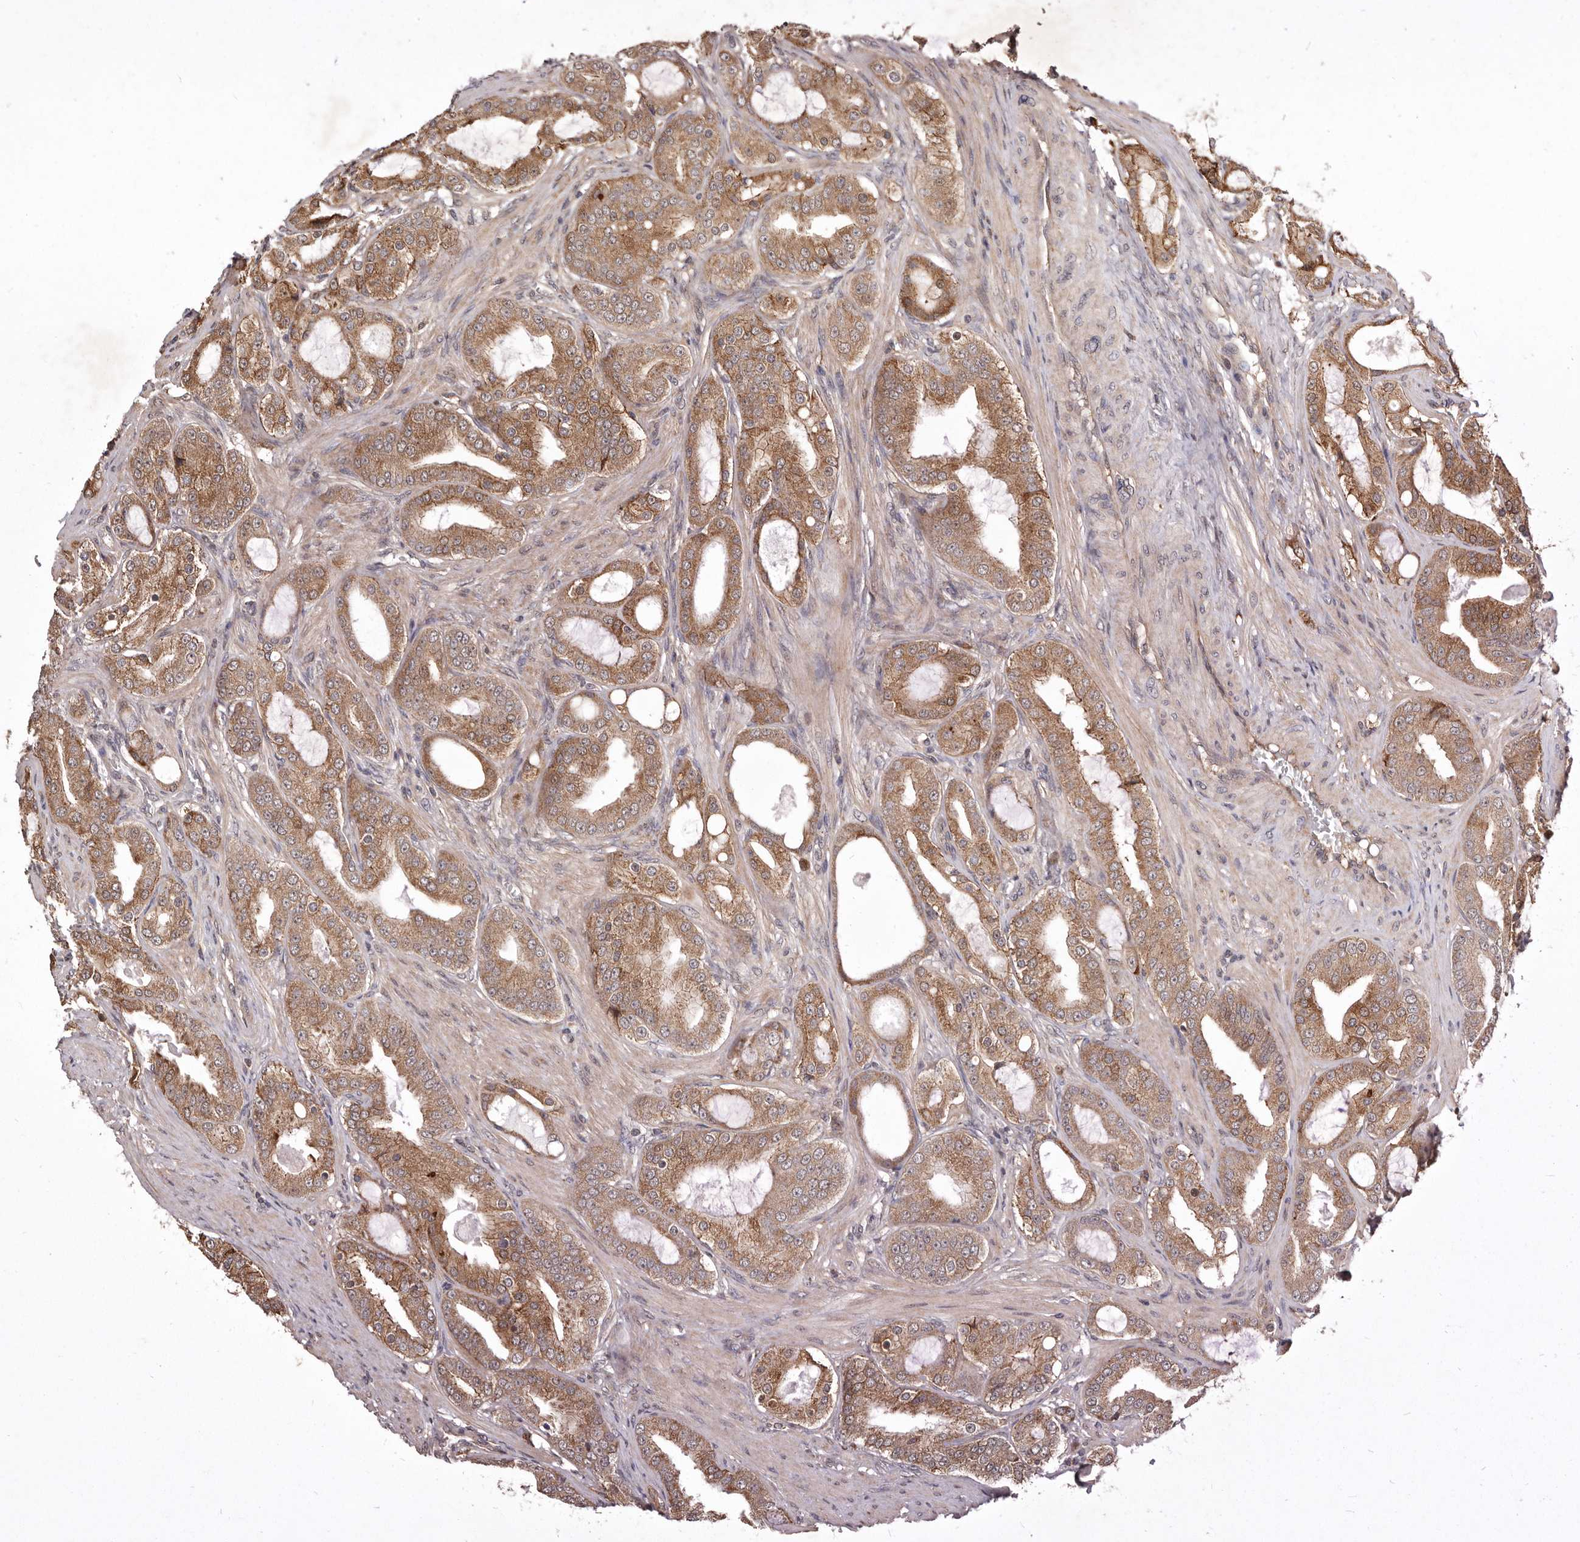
{"staining": {"intensity": "moderate", "quantity": ">75%", "location": "cytoplasmic/membranous"}, "tissue": "prostate cancer", "cell_type": "Tumor cells", "image_type": "cancer", "snomed": [{"axis": "morphology", "description": "Adenocarcinoma, High grade"}, {"axis": "topography", "description": "Prostate"}], "caption": "This histopathology image reveals immunohistochemistry (IHC) staining of prostate adenocarcinoma (high-grade), with medium moderate cytoplasmic/membranous positivity in approximately >75% of tumor cells.", "gene": "RRM2B", "patient": {"sex": "male", "age": 60}}